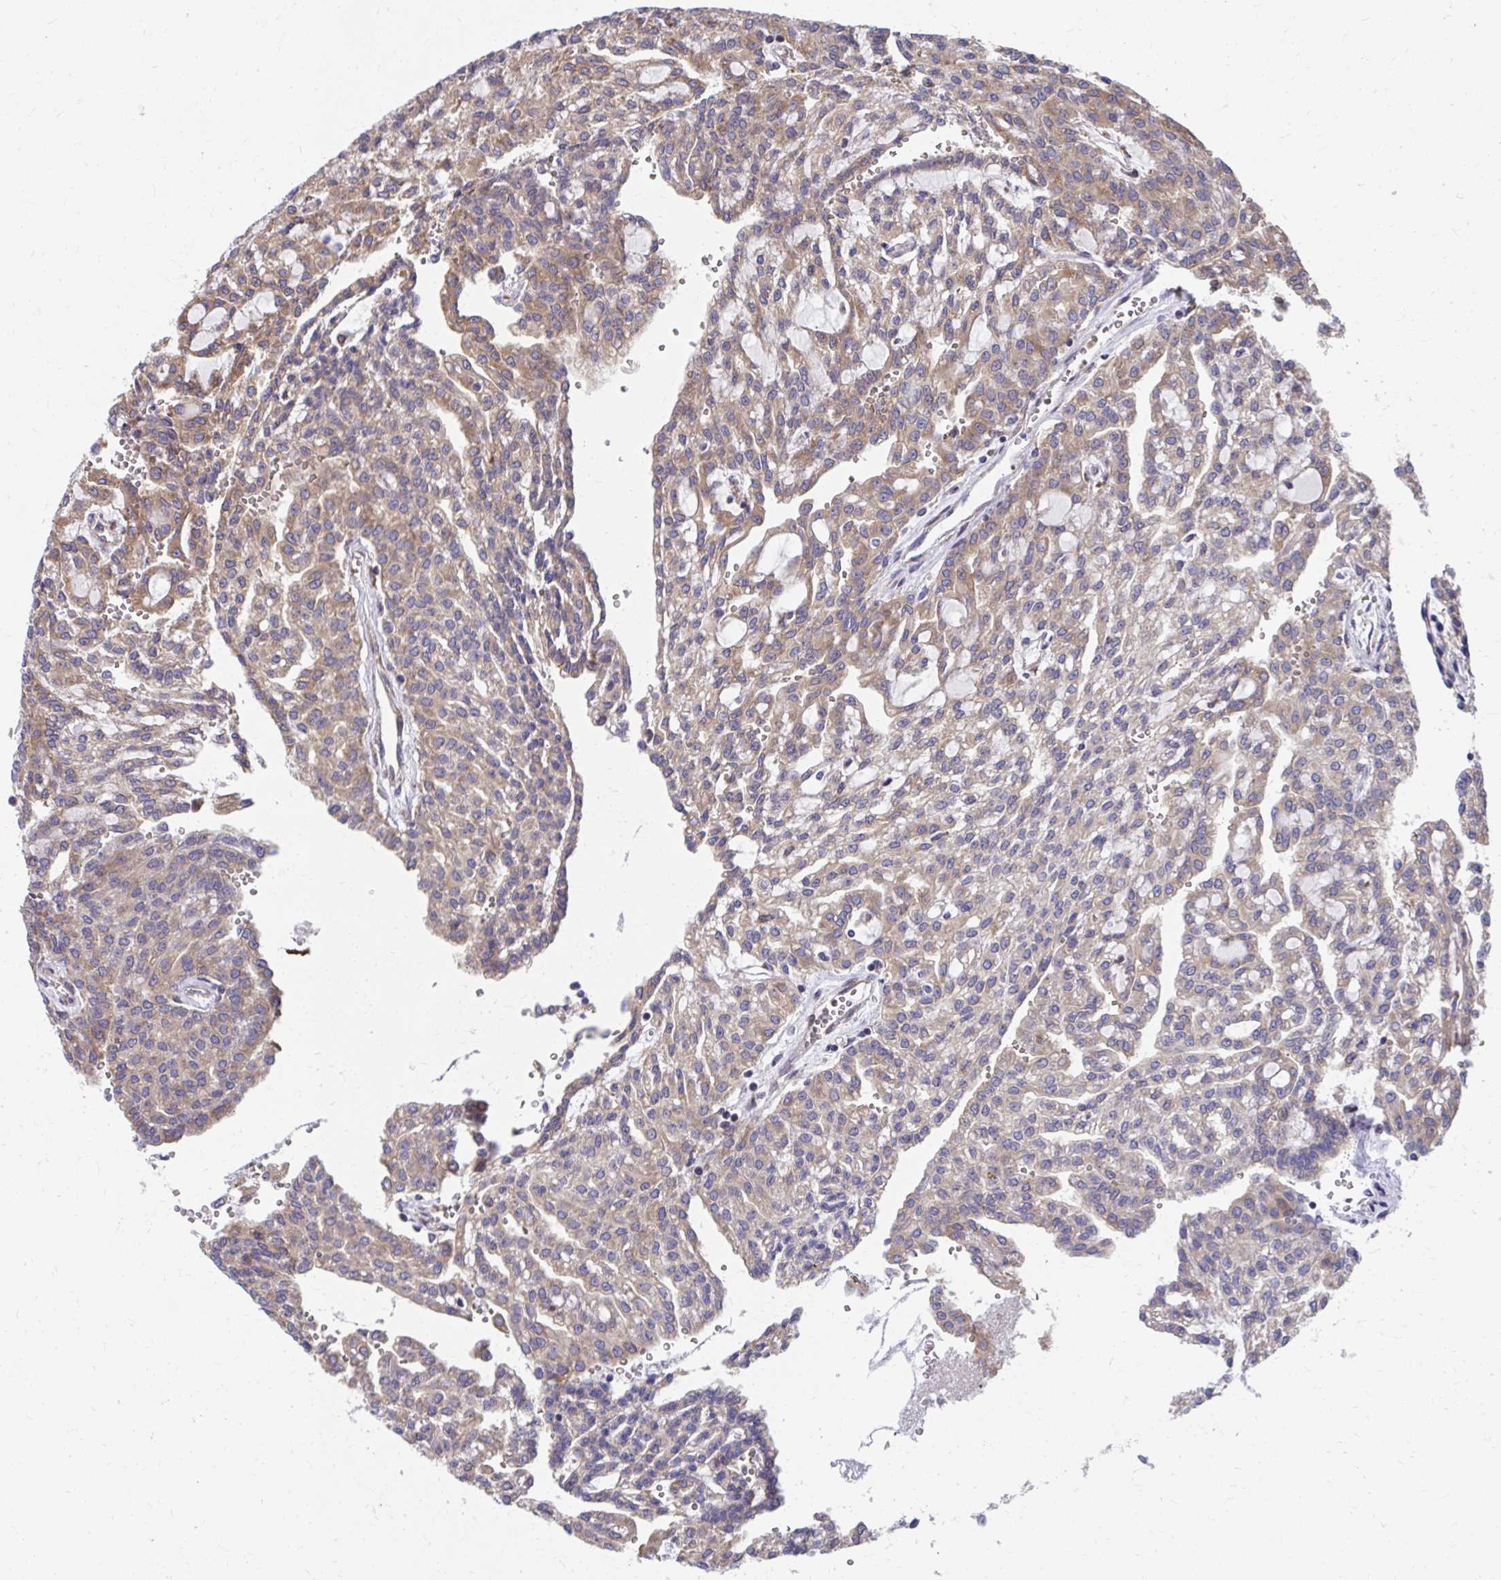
{"staining": {"intensity": "moderate", "quantity": ">75%", "location": "cytoplasmic/membranous"}, "tissue": "renal cancer", "cell_type": "Tumor cells", "image_type": "cancer", "snomed": [{"axis": "morphology", "description": "Adenocarcinoma, NOS"}, {"axis": "topography", "description": "Kidney"}], "caption": "High-magnification brightfield microscopy of adenocarcinoma (renal) stained with DAB (3,3'-diaminobenzidine) (brown) and counterstained with hematoxylin (blue). tumor cells exhibit moderate cytoplasmic/membranous positivity is present in about>75% of cells. Immunohistochemistry stains the protein of interest in brown and the nuclei are stained blue.", "gene": "ZNF778", "patient": {"sex": "male", "age": 63}}